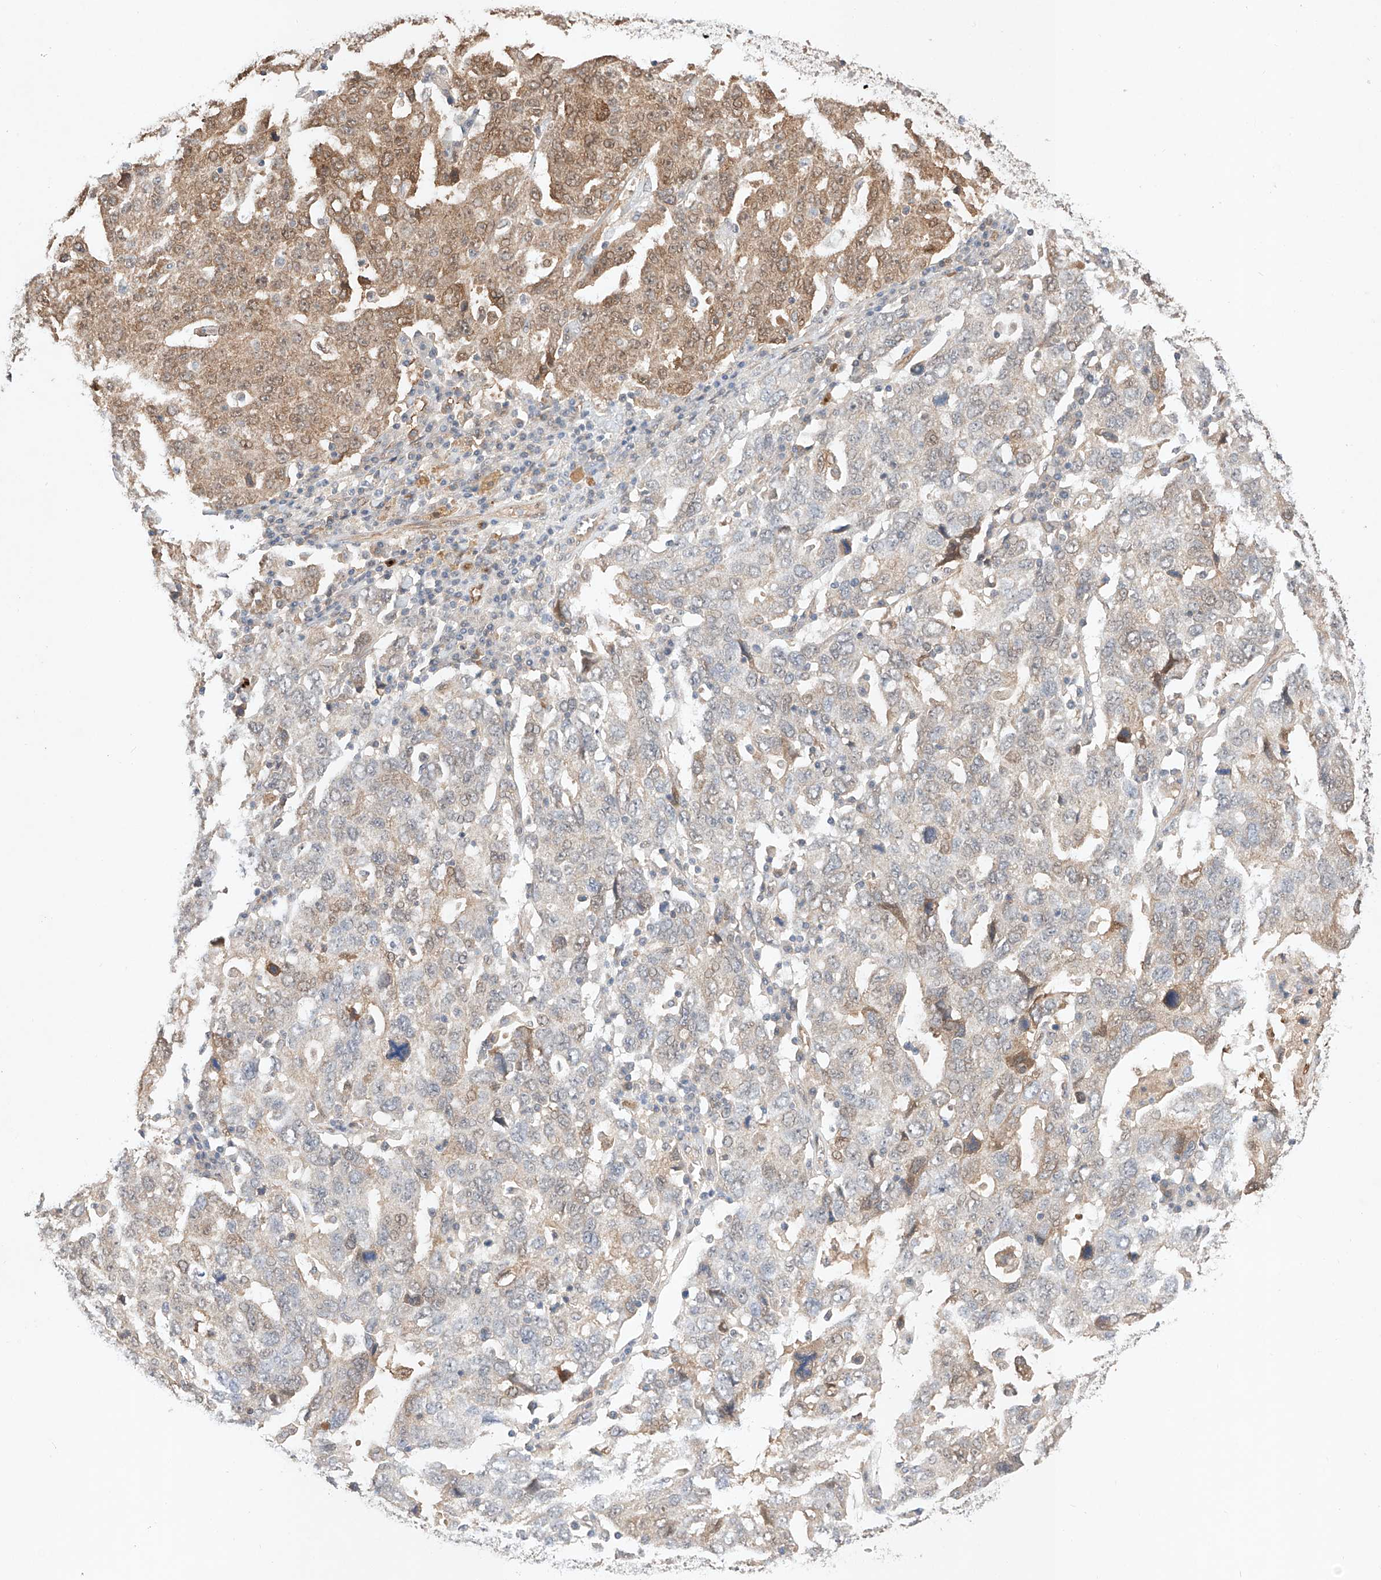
{"staining": {"intensity": "moderate", "quantity": "25%-75%", "location": "cytoplasmic/membranous,nuclear"}, "tissue": "ovarian cancer", "cell_type": "Tumor cells", "image_type": "cancer", "snomed": [{"axis": "morphology", "description": "Carcinoma, endometroid"}, {"axis": "topography", "description": "Ovary"}], "caption": "Tumor cells show medium levels of moderate cytoplasmic/membranous and nuclear staining in approximately 25%-75% of cells in human ovarian endometroid carcinoma.", "gene": "ZNF124", "patient": {"sex": "female", "age": 62}}